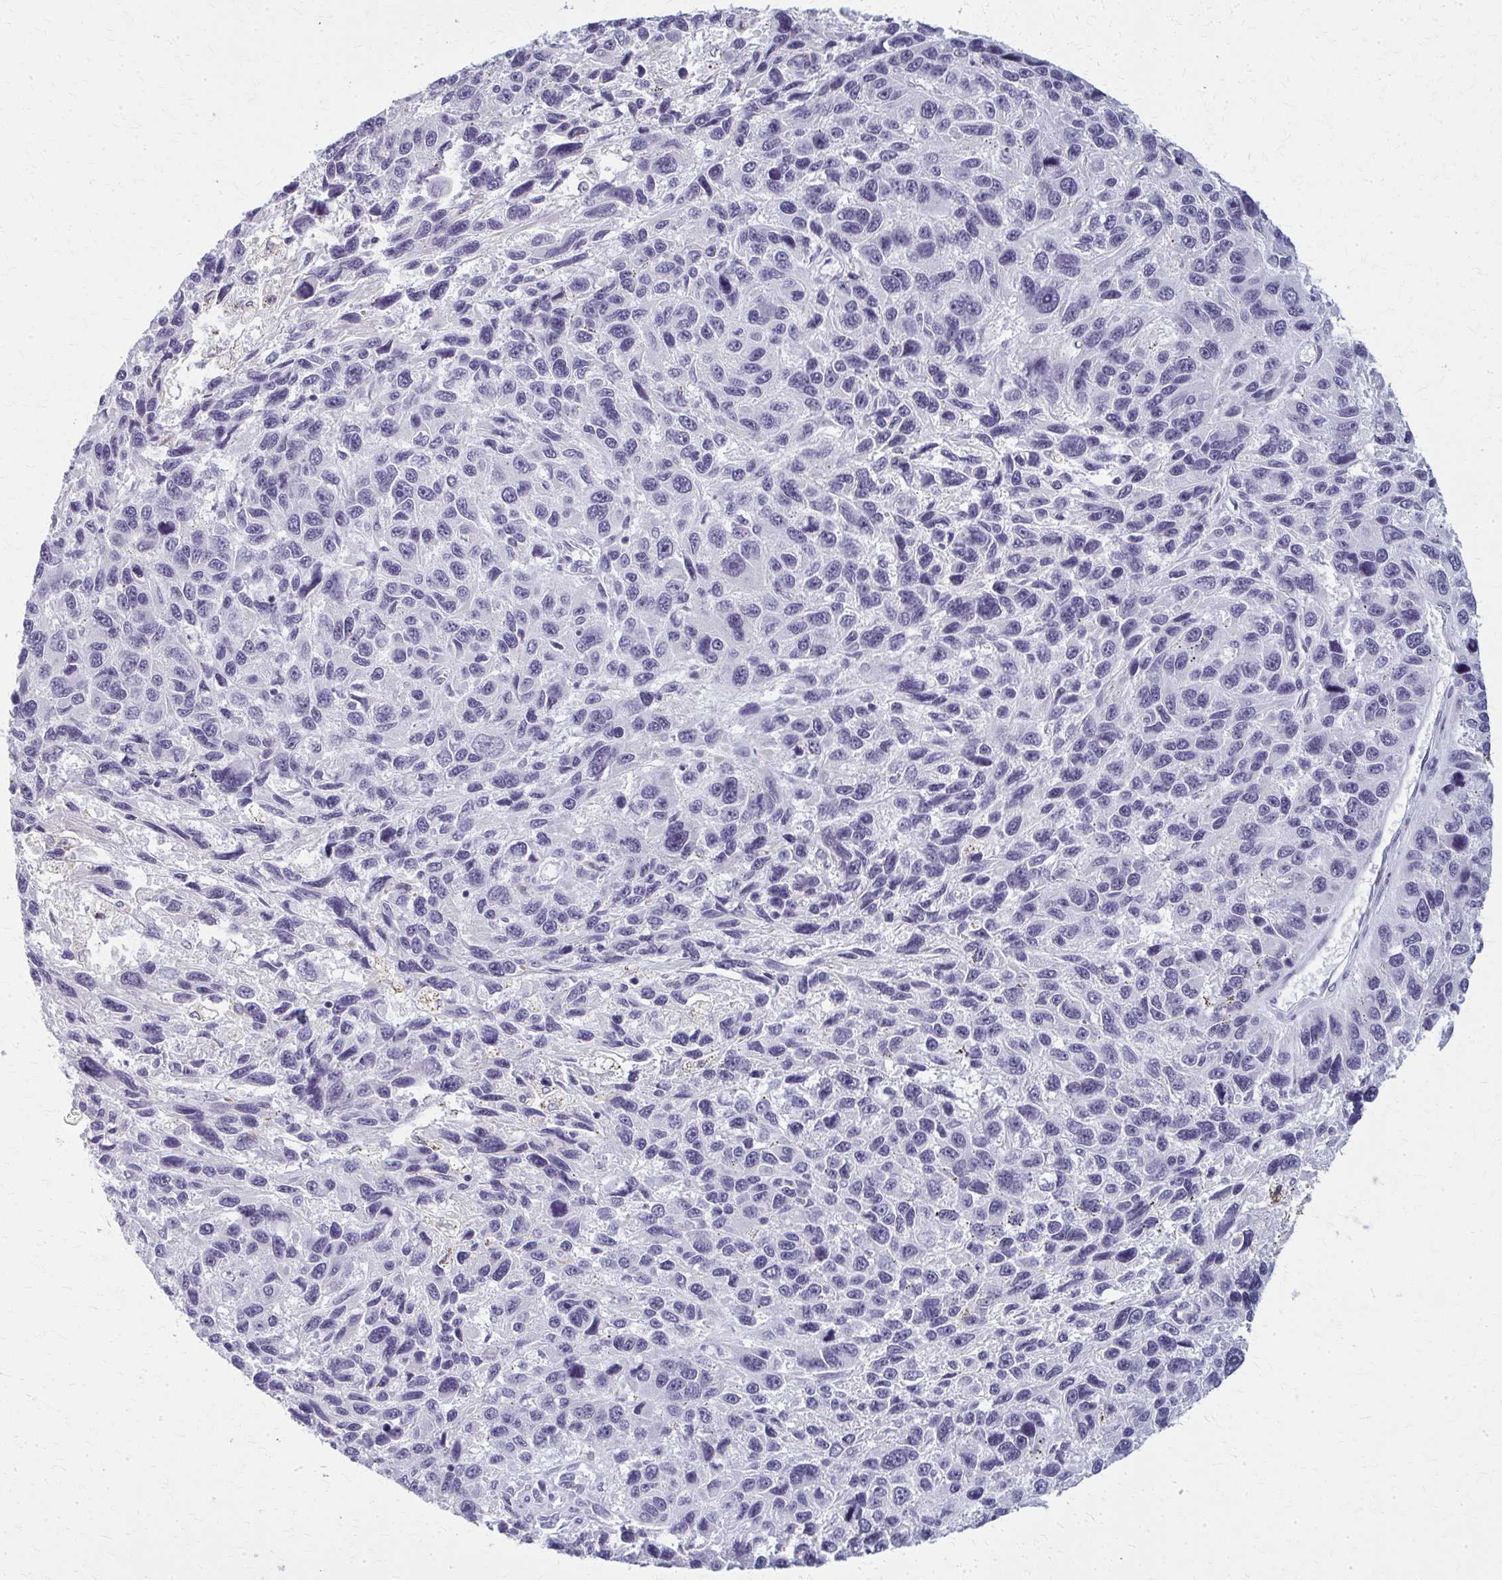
{"staining": {"intensity": "negative", "quantity": "none", "location": "none"}, "tissue": "melanoma", "cell_type": "Tumor cells", "image_type": "cancer", "snomed": [{"axis": "morphology", "description": "Malignant melanoma, NOS"}, {"axis": "topography", "description": "Skin"}], "caption": "This histopathology image is of melanoma stained with immunohistochemistry to label a protein in brown with the nuclei are counter-stained blue. There is no staining in tumor cells.", "gene": "CASQ2", "patient": {"sex": "male", "age": 53}}